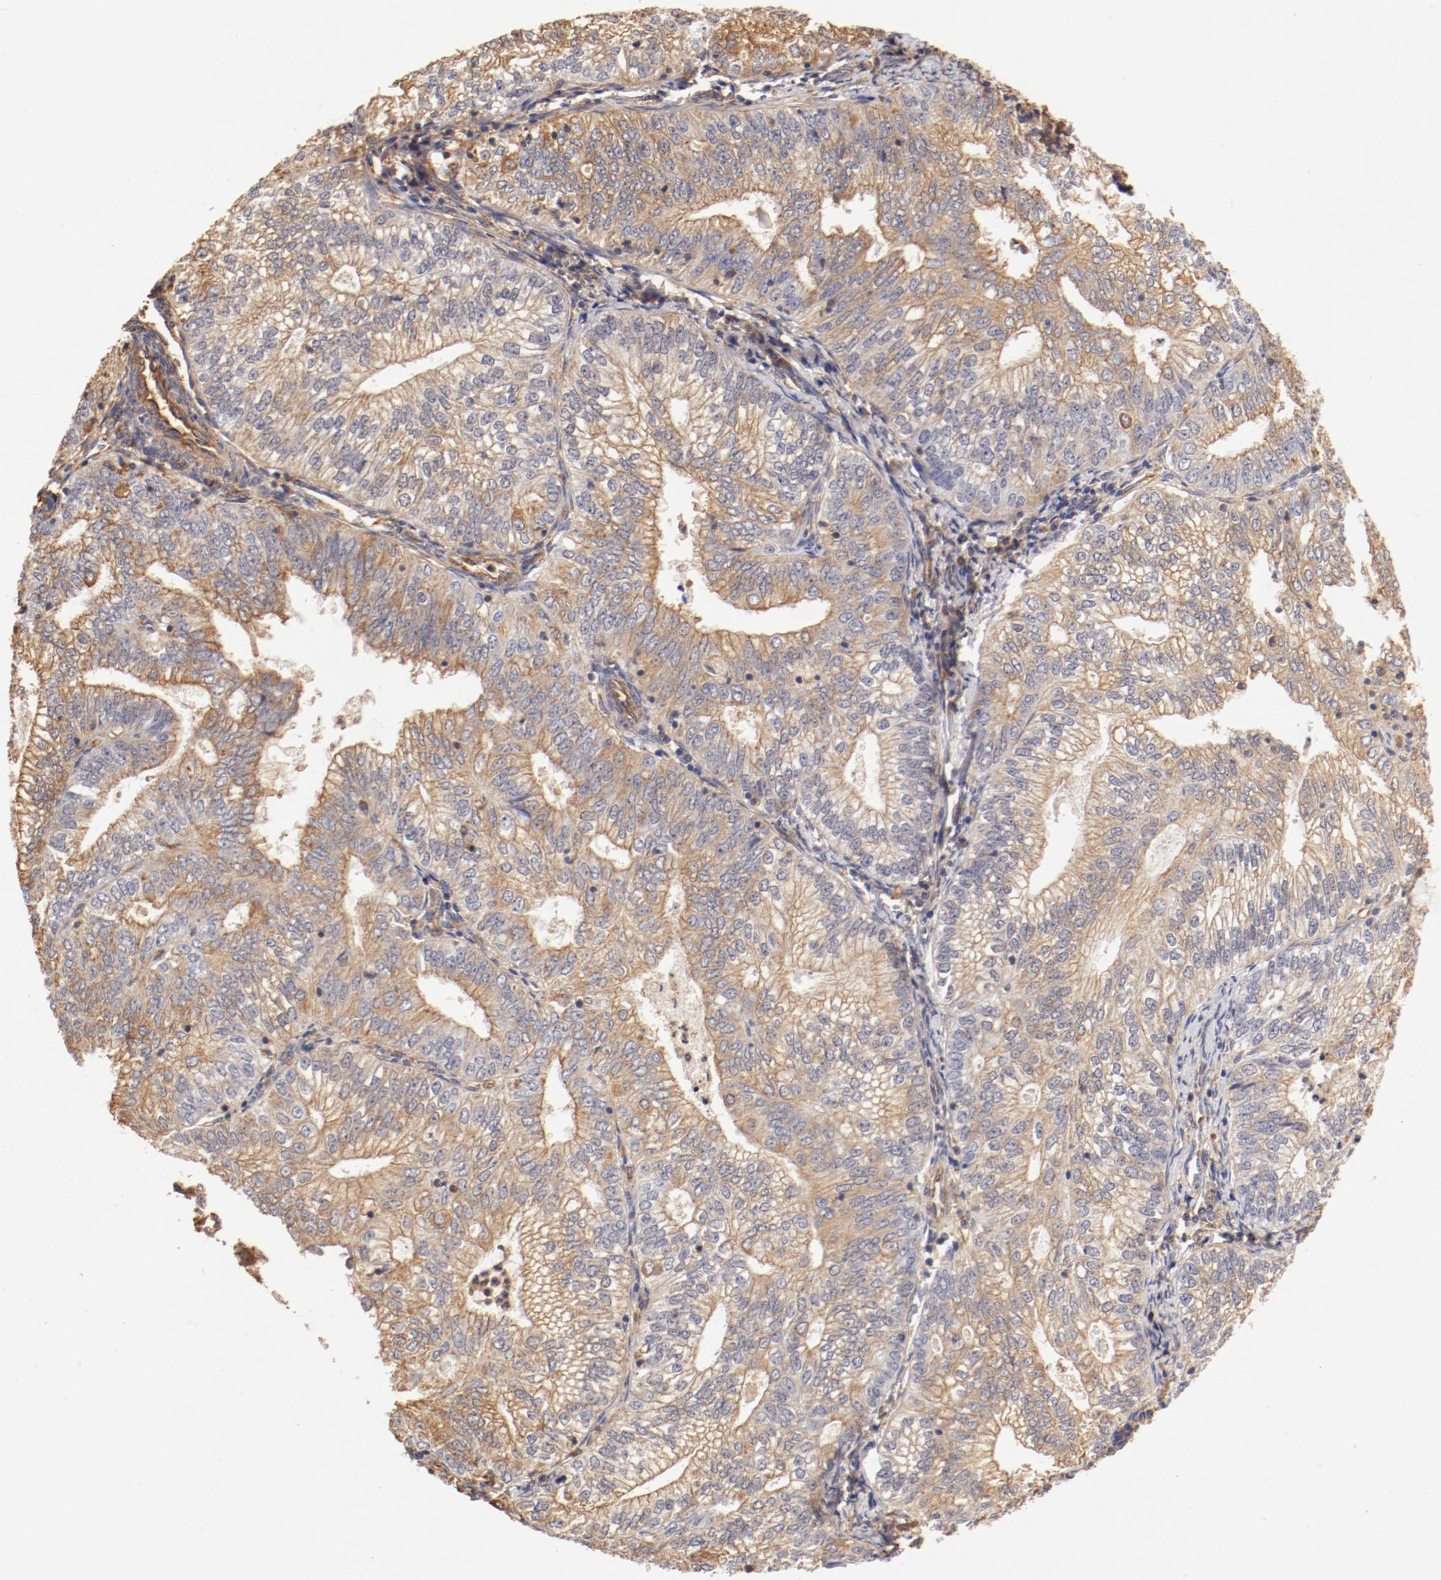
{"staining": {"intensity": "moderate", "quantity": ">75%", "location": "cytoplasmic/membranous"}, "tissue": "endometrial cancer", "cell_type": "Tumor cells", "image_type": "cancer", "snomed": [{"axis": "morphology", "description": "Adenocarcinoma, NOS"}, {"axis": "topography", "description": "Endometrium"}], "caption": "Protein expression analysis of adenocarcinoma (endometrial) demonstrates moderate cytoplasmic/membranous positivity in about >75% of tumor cells. The protein of interest is stained brown, and the nuclei are stained in blue (DAB IHC with brightfield microscopy, high magnification).", "gene": "FCMR", "patient": {"sex": "female", "age": 69}}